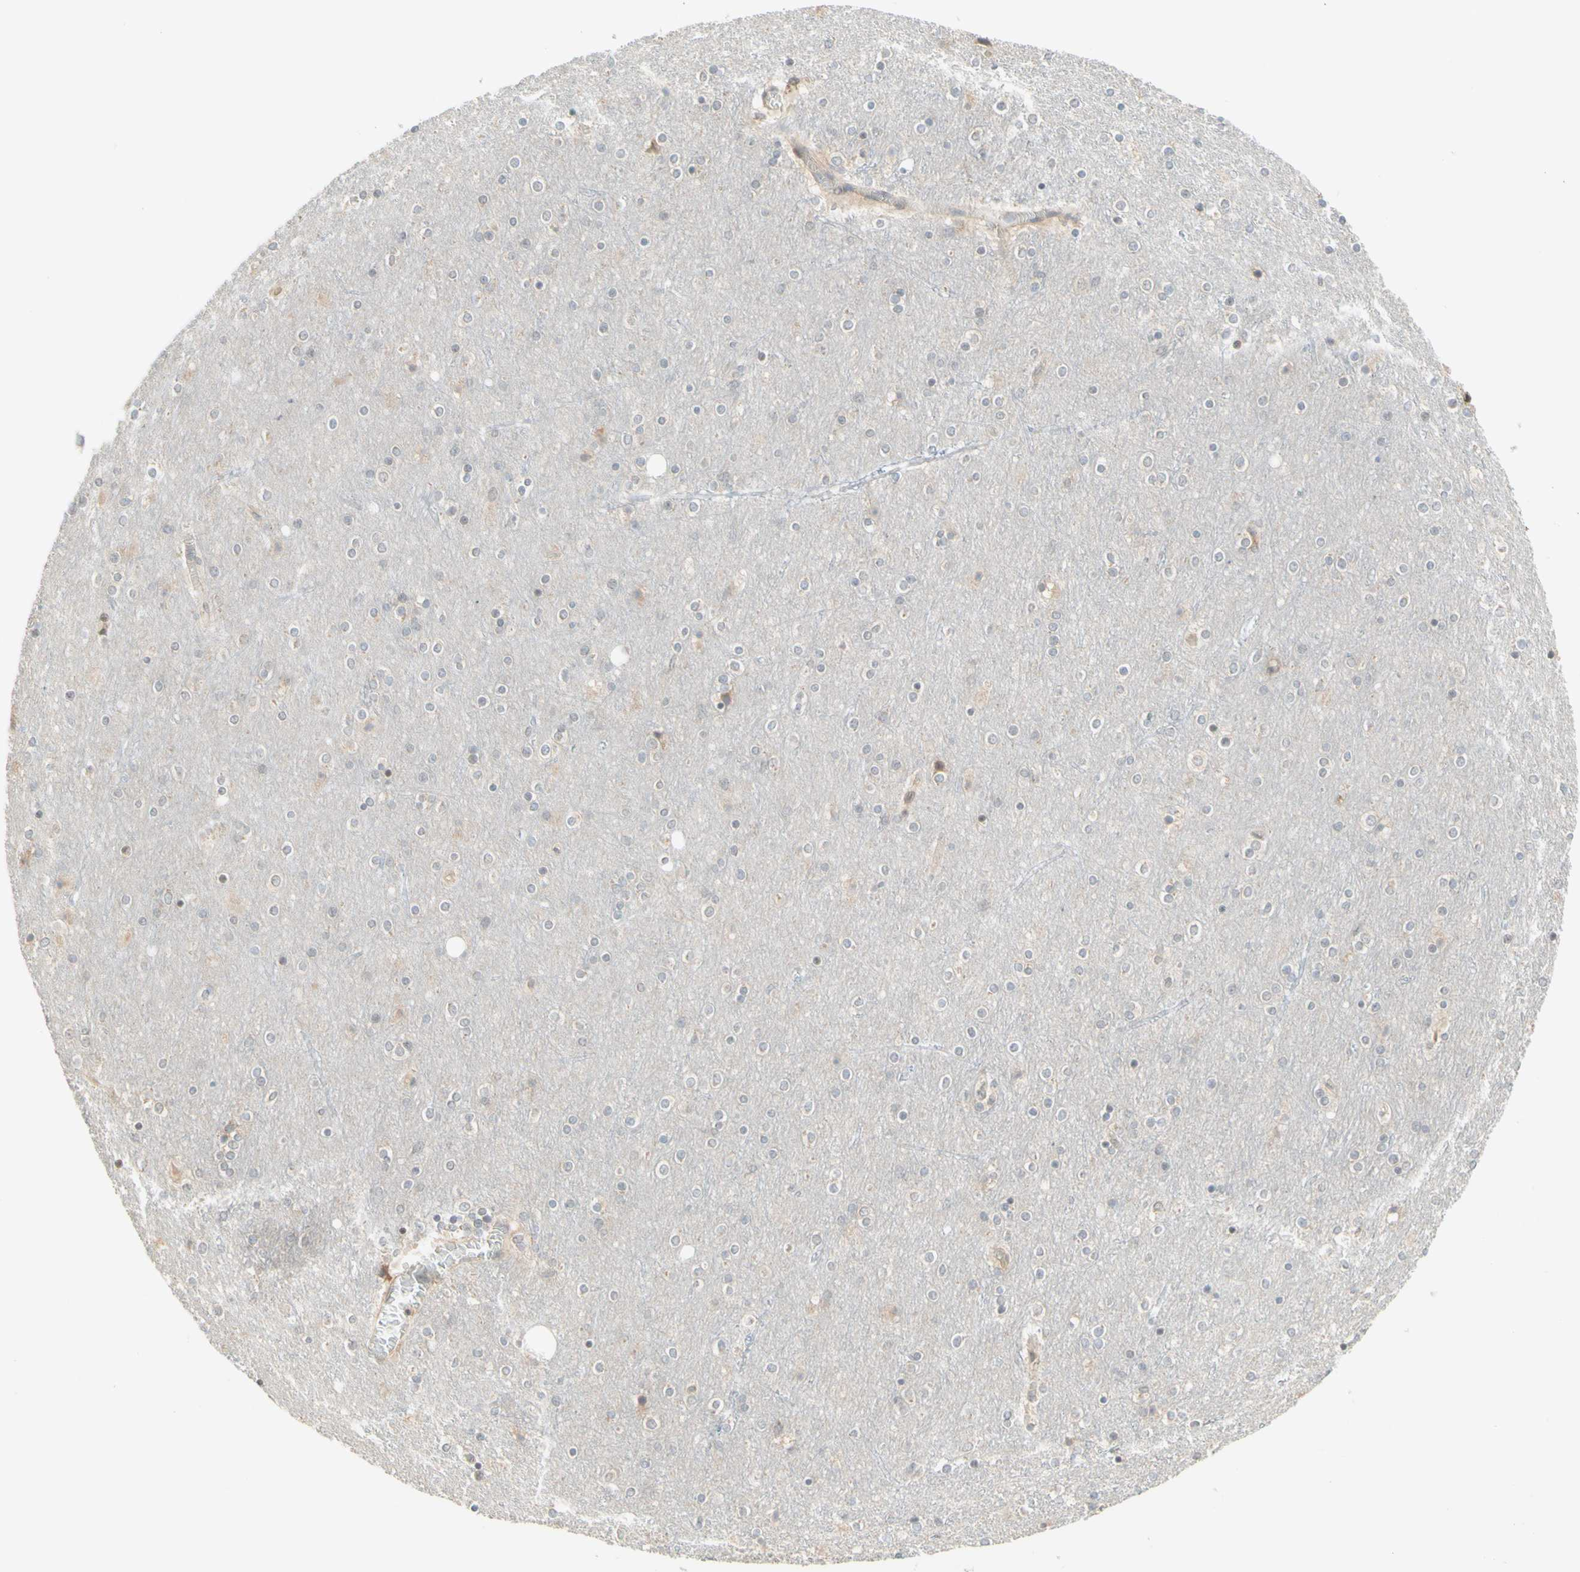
{"staining": {"intensity": "weak", "quantity": "<25%", "location": "cytoplasmic/membranous"}, "tissue": "cerebral cortex", "cell_type": "Endothelial cells", "image_type": "normal", "snomed": [{"axis": "morphology", "description": "Normal tissue, NOS"}, {"axis": "topography", "description": "Cerebral cortex"}], "caption": "This image is of unremarkable cerebral cortex stained with IHC to label a protein in brown with the nuclei are counter-stained blue. There is no expression in endothelial cells.", "gene": "ZW10", "patient": {"sex": "female", "age": 54}}